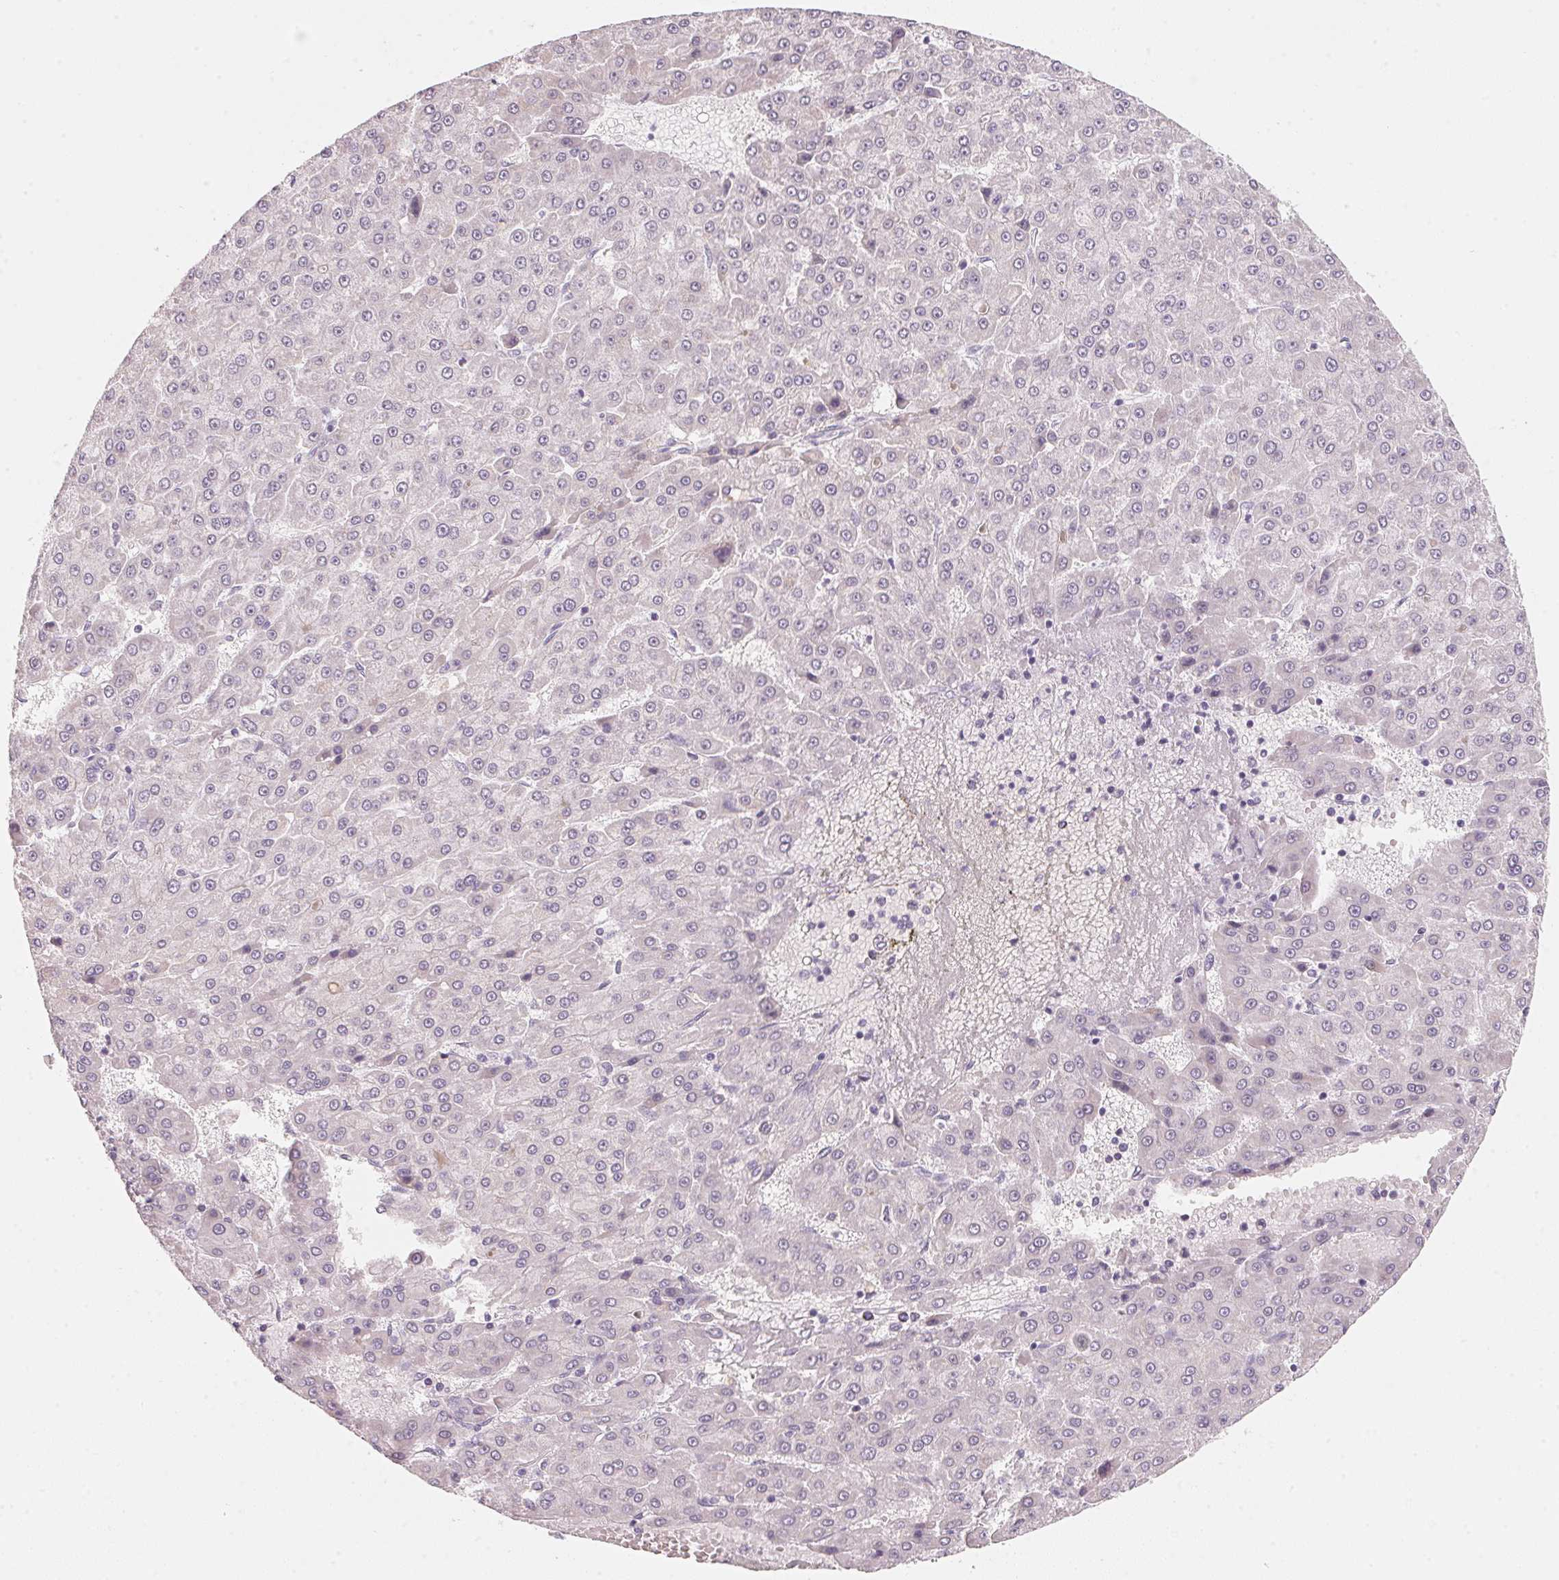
{"staining": {"intensity": "negative", "quantity": "none", "location": "none"}, "tissue": "liver cancer", "cell_type": "Tumor cells", "image_type": "cancer", "snomed": [{"axis": "morphology", "description": "Carcinoma, Hepatocellular, NOS"}, {"axis": "topography", "description": "Liver"}], "caption": "DAB immunohistochemical staining of liver cancer reveals no significant expression in tumor cells. (Stains: DAB (3,3'-diaminobenzidine) IHC with hematoxylin counter stain, Microscopy: brightfield microscopy at high magnification).", "gene": "ANKRD31", "patient": {"sex": "male", "age": 78}}